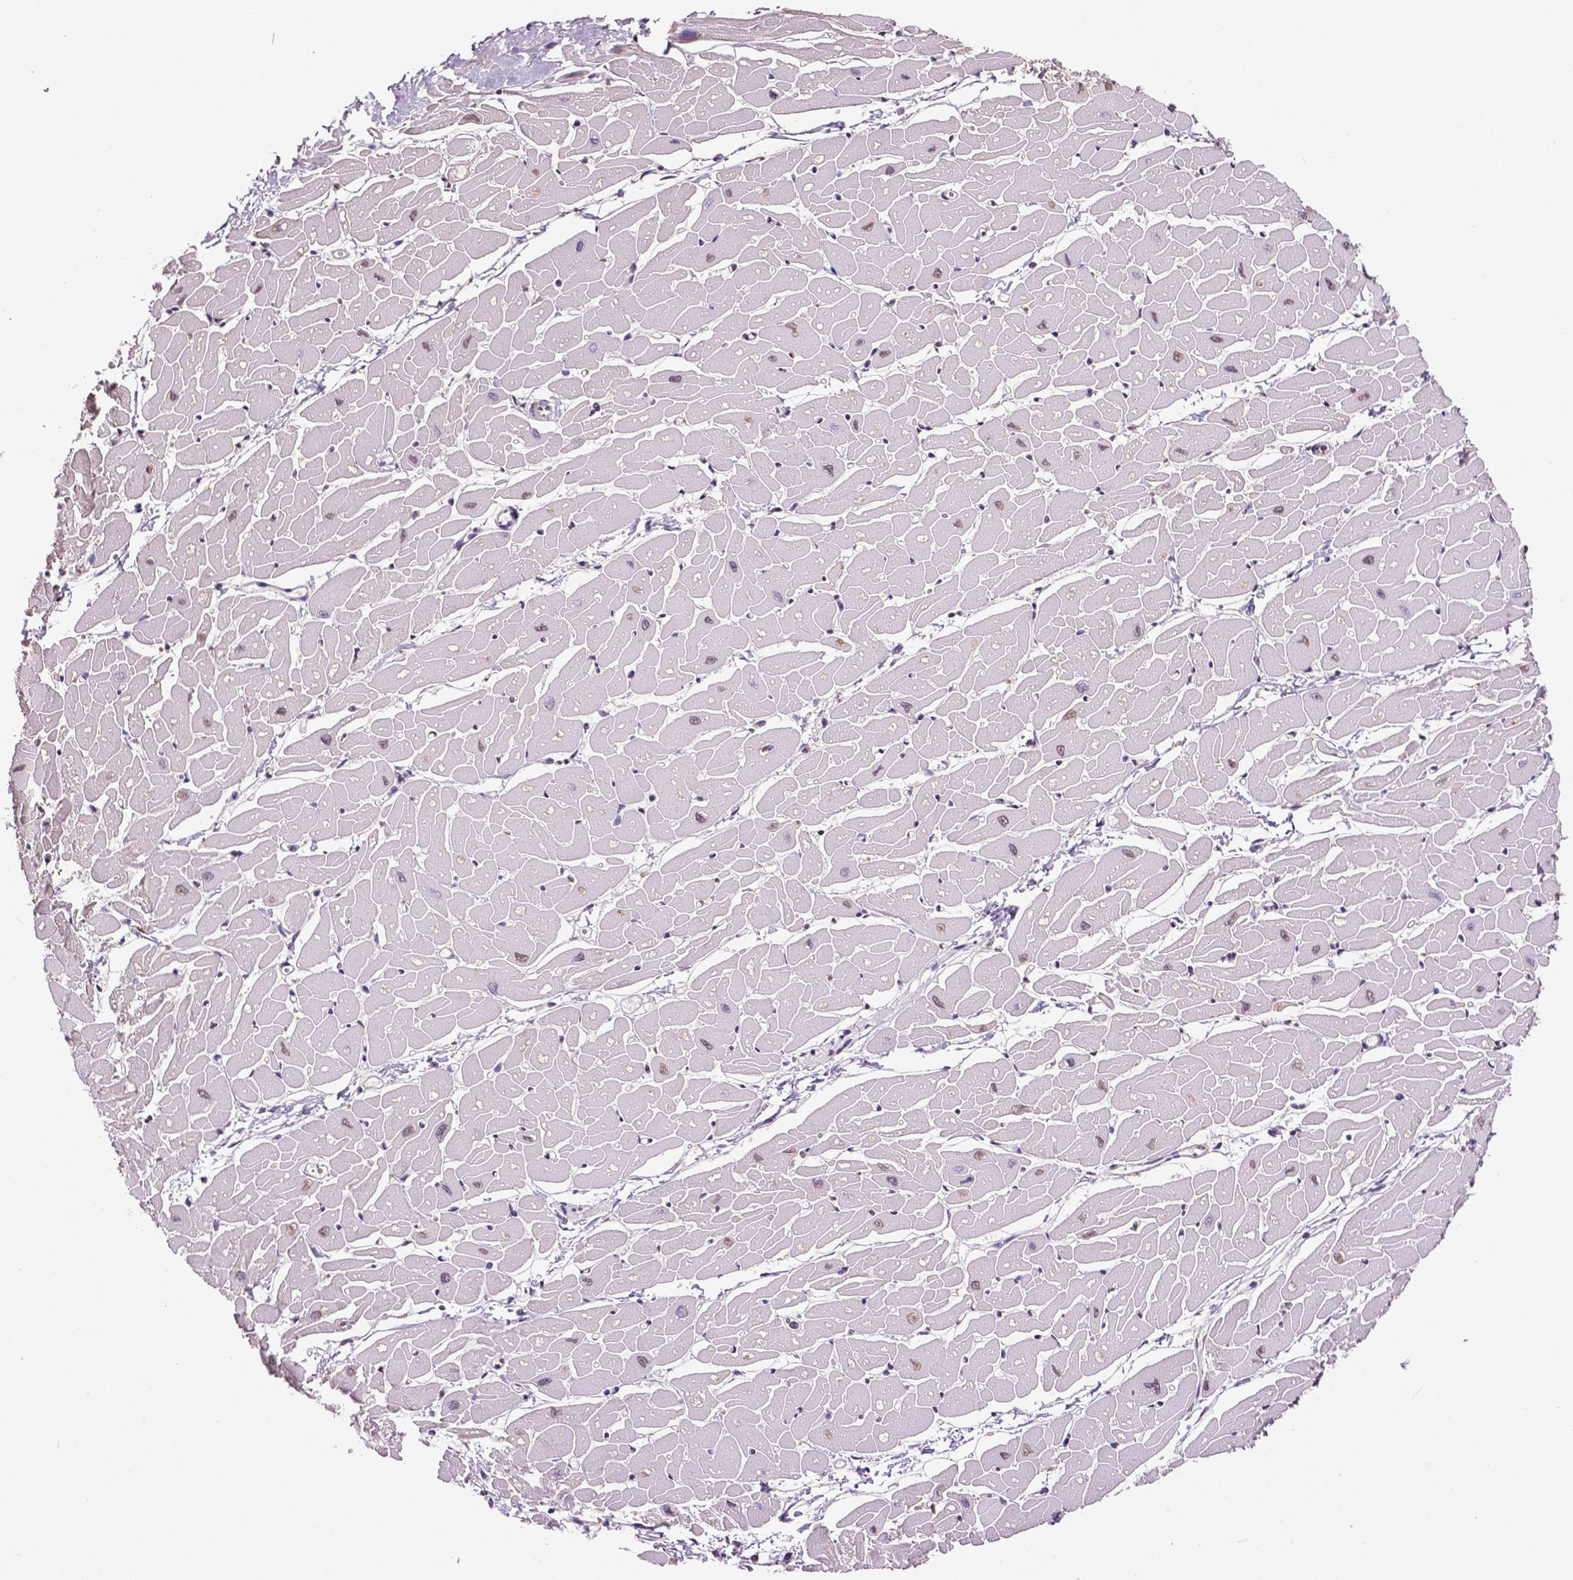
{"staining": {"intensity": "weak", "quantity": "<25%", "location": "nuclear"}, "tissue": "heart muscle", "cell_type": "Cardiomyocytes", "image_type": "normal", "snomed": [{"axis": "morphology", "description": "Normal tissue, NOS"}, {"axis": "topography", "description": "Heart"}], "caption": "A high-resolution micrograph shows immunohistochemistry (IHC) staining of unremarkable heart muscle, which reveals no significant expression in cardiomyocytes.", "gene": "RUNX3", "patient": {"sex": "male", "age": 57}}